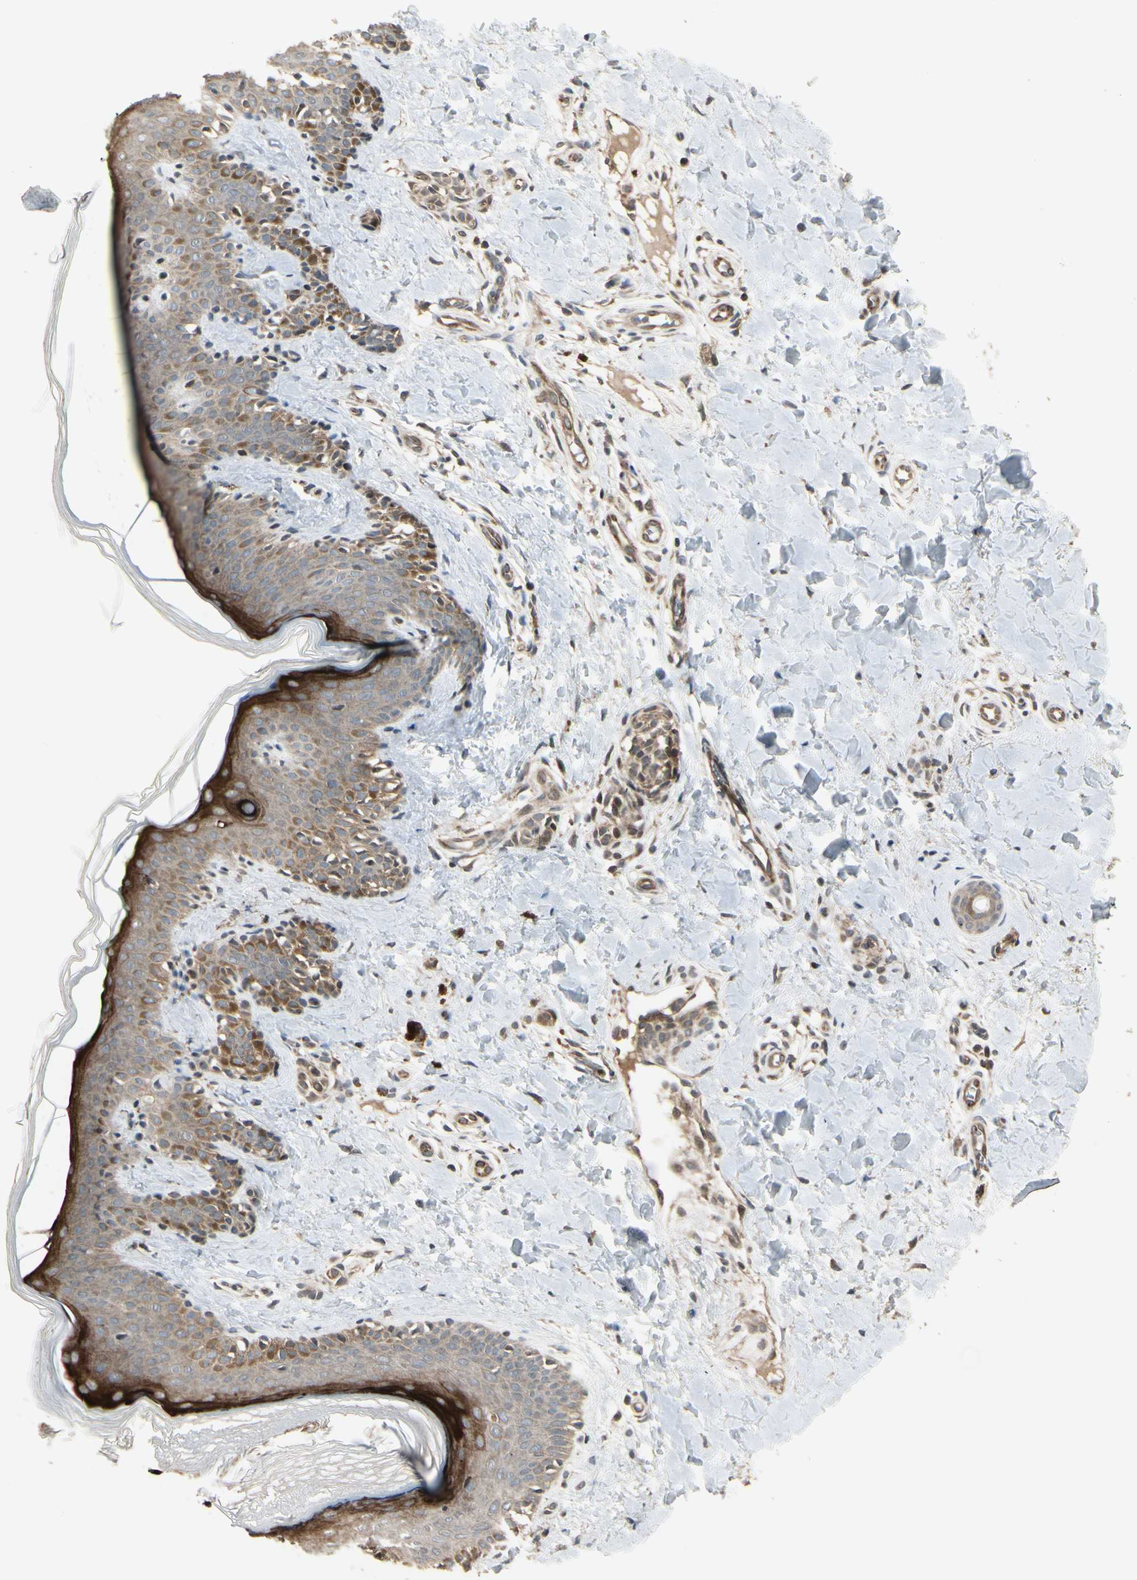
{"staining": {"intensity": "moderate", "quantity": ">75%", "location": "cytoplasmic/membranous"}, "tissue": "skin", "cell_type": "Fibroblasts", "image_type": "normal", "snomed": [{"axis": "morphology", "description": "Normal tissue, NOS"}, {"axis": "topography", "description": "Skin"}], "caption": "Fibroblasts display medium levels of moderate cytoplasmic/membranous staining in about >75% of cells in unremarkable human skin. Ihc stains the protein in brown and the nuclei are stained blue.", "gene": "SVBP", "patient": {"sex": "male", "age": 16}}